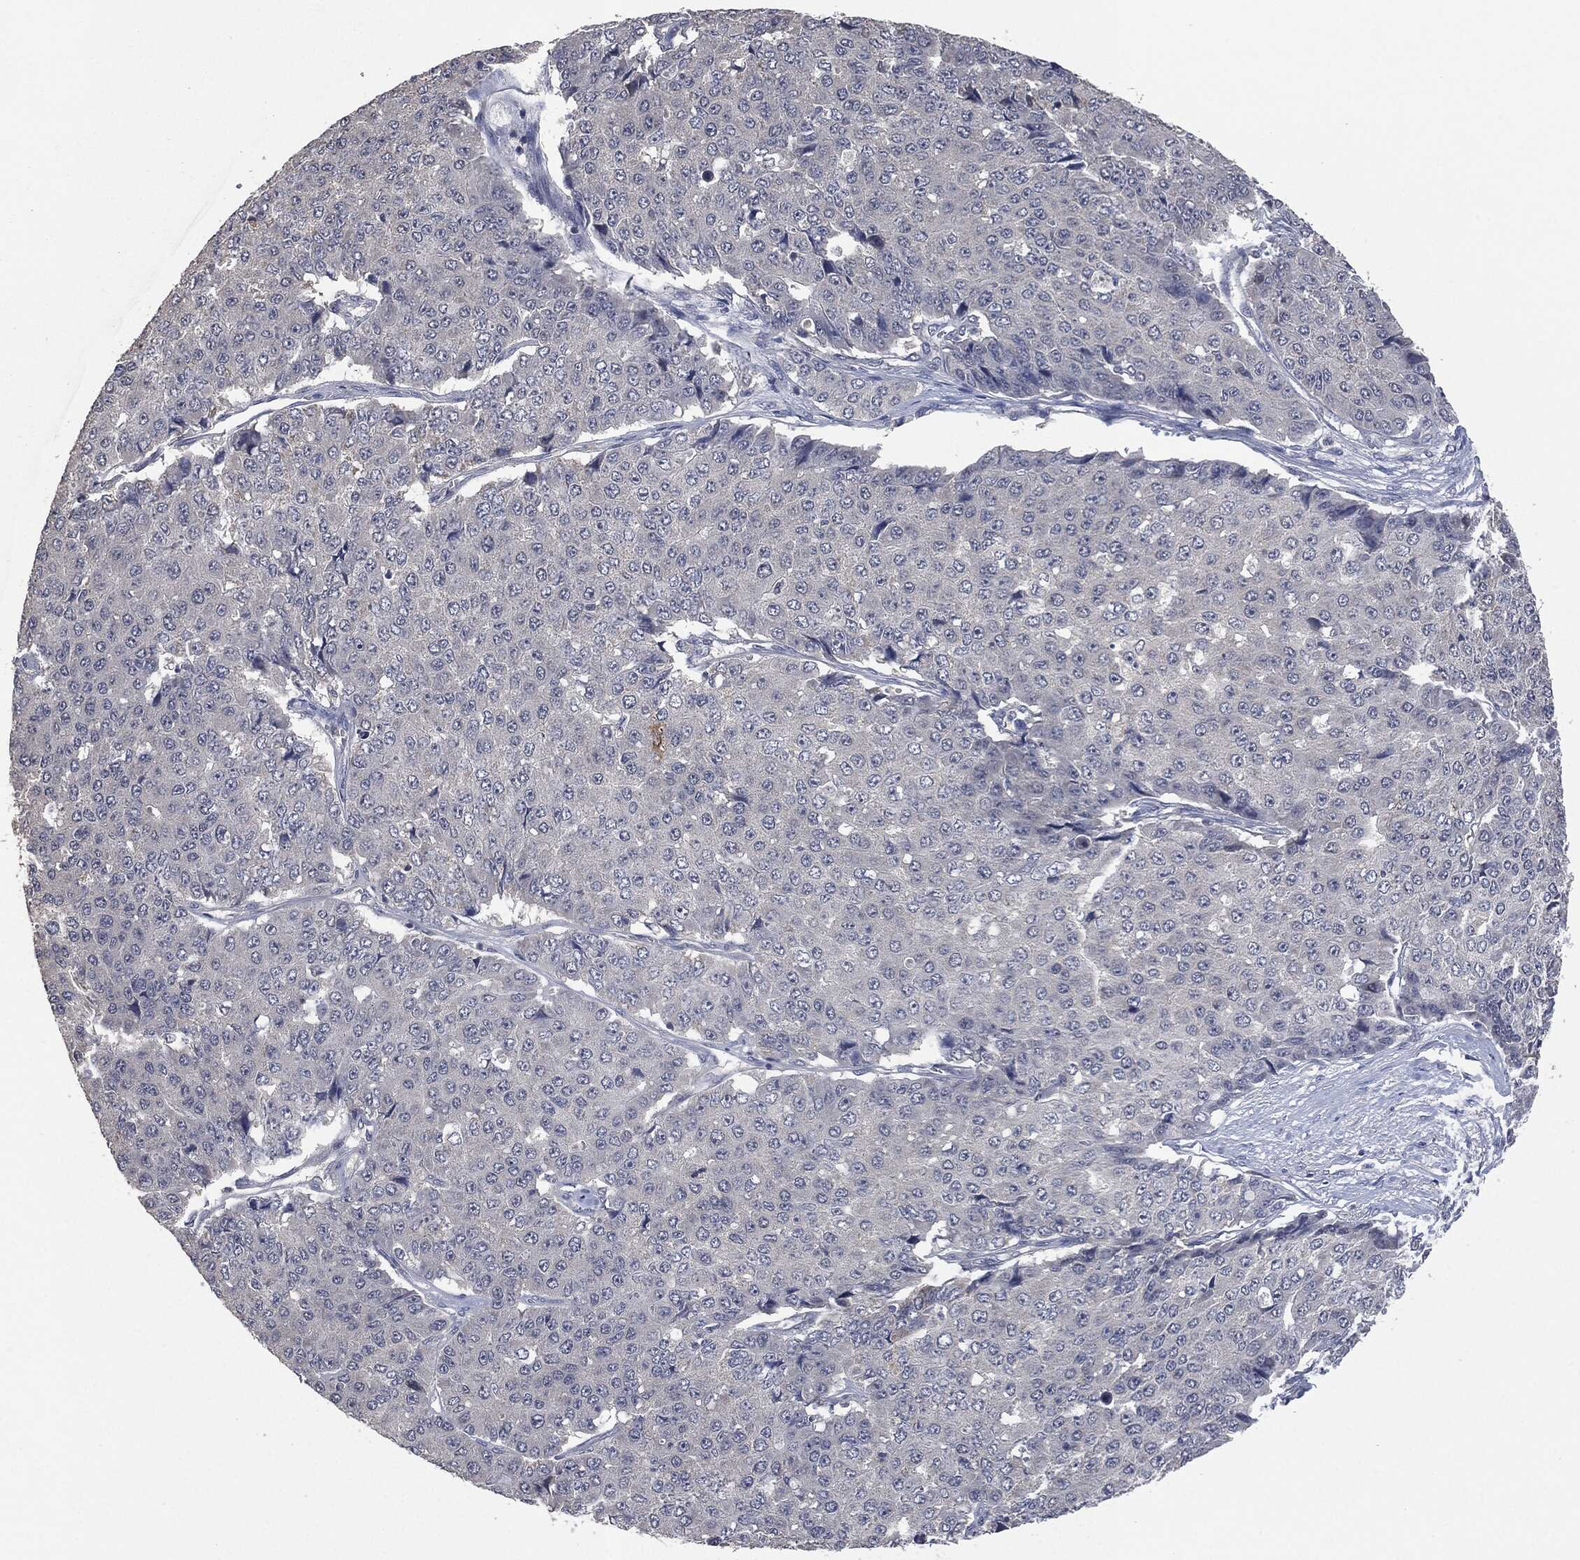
{"staining": {"intensity": "negative", "quantity": "none", "location": "none"}, "tissue": "pancreatic cancer", "cell_type": "Tumor cells", "image_type": "cancer", "snomed": [{"axis": "morphology", "description": "Normal tissue, NOS"}, {"axis": "morphology", "description": "Adenocarcinoma, NOS"}, {"axis": "topography", "description": "Pancreas"}, {"axis": "topography", "description": "Duodenum"}], "caption": "Tumor cells show no significant expression in pancreatic cancer.", "gene": "IL1RN", "patient": {"sex": "male", "age": 50}}